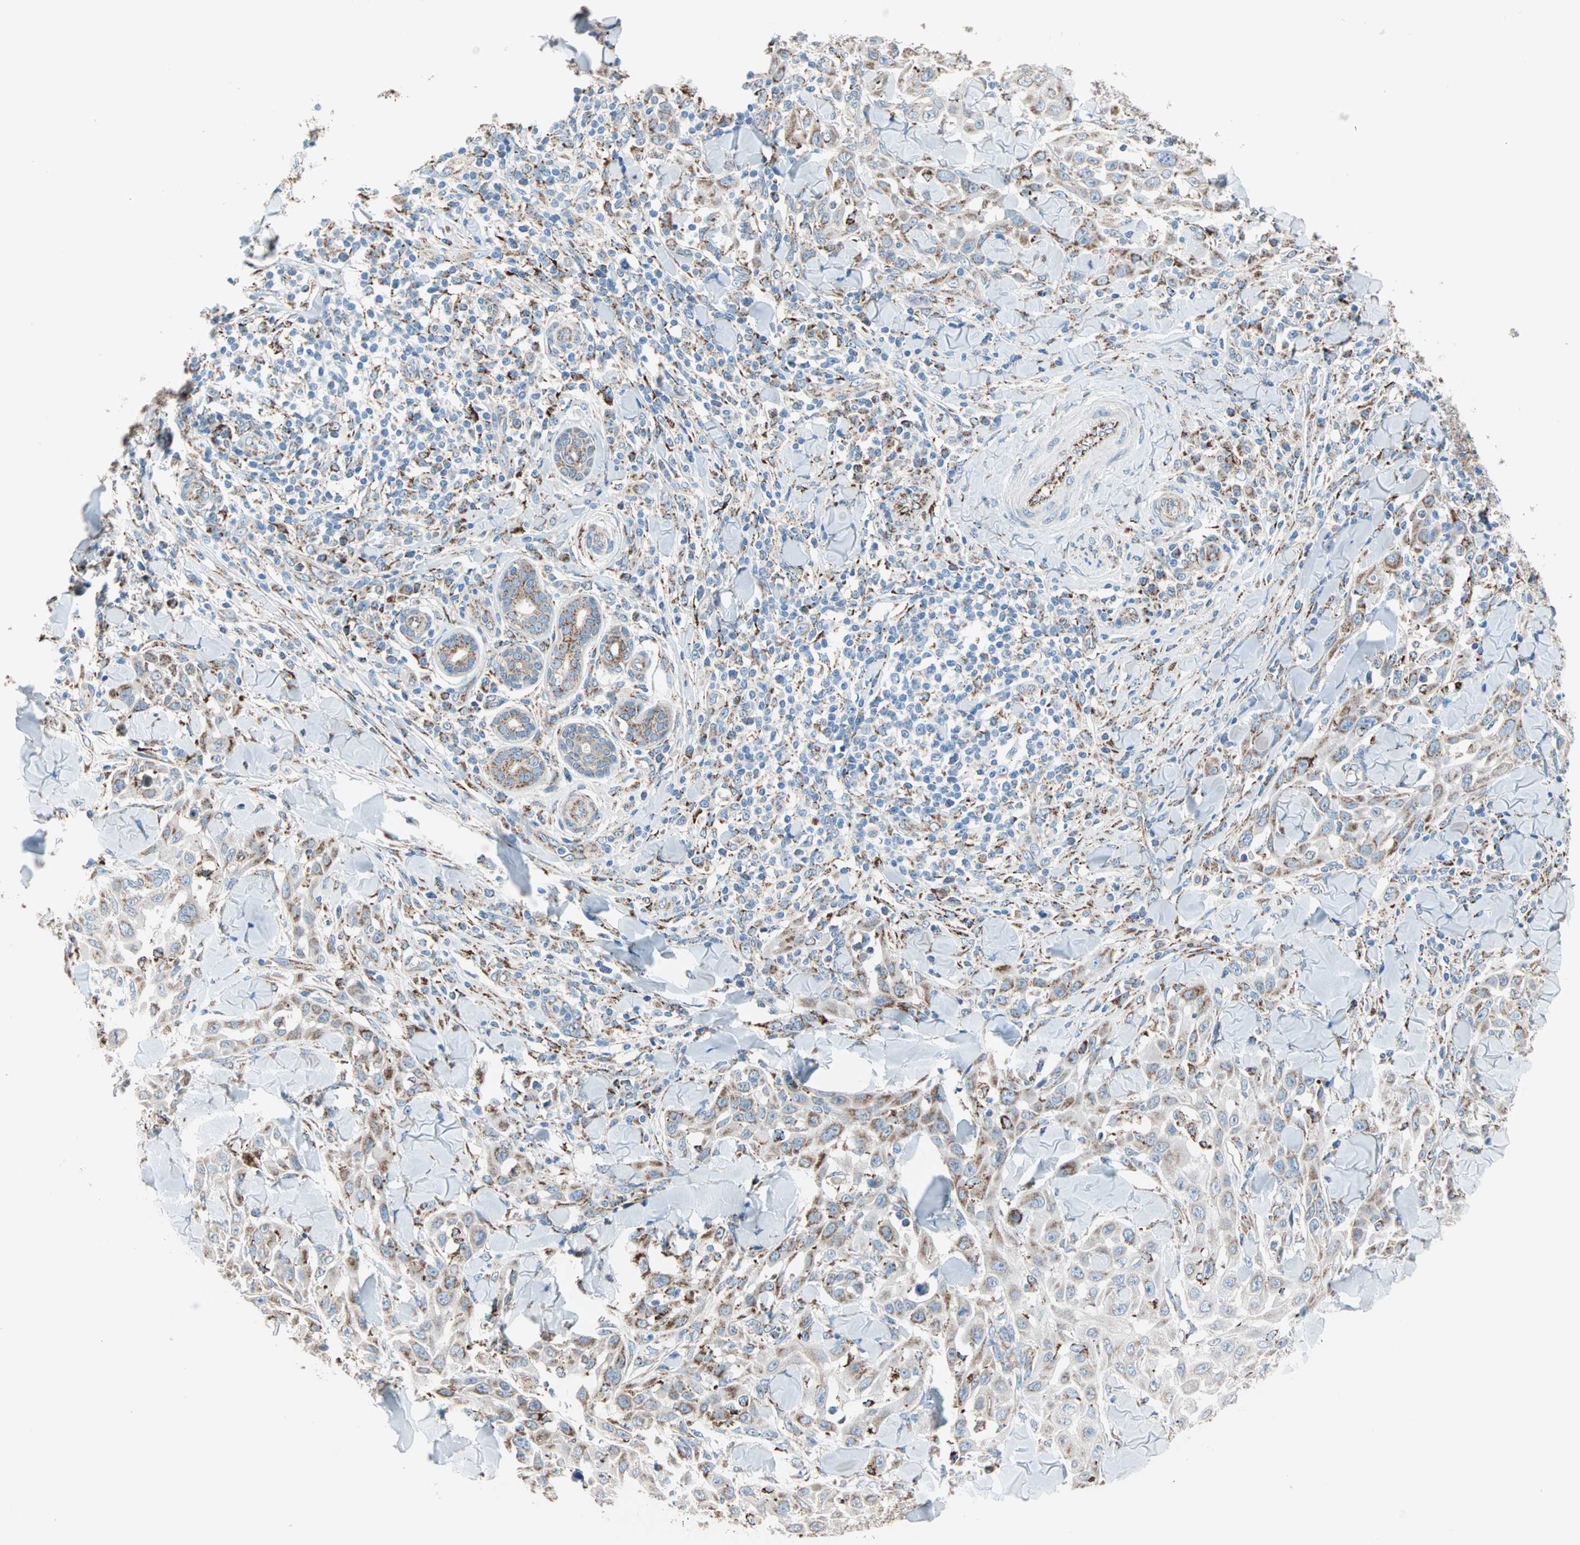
{"staining": {"intensity": "moderate", "quantity": ">75%", "location": "cytoplasmic/membranous"}, "tissue": "skin cancer", "cell_type": "Tumor cells", "image_type": "cancer", "snomed": [{"axis": "morphology", "description": "Squamous cell carcinoma, NOS"}, {"axis": "topography", "description": "Skin"}], "caption": "High-magnification brightfield microscopy of squamous cell carcinoma (skin) stained with DAB (3,3'-diaminobenzidine) (brown) and counterstained with hematoxylin (blue). tumor cells exhibit moderate cytoplasmic/membranous staining is identified in about>75% of cells. (DAB = brown stain, brightfield microscopy at high magnification).", "gene": "TST", "patient": {"sex": "male", "age": 24}}